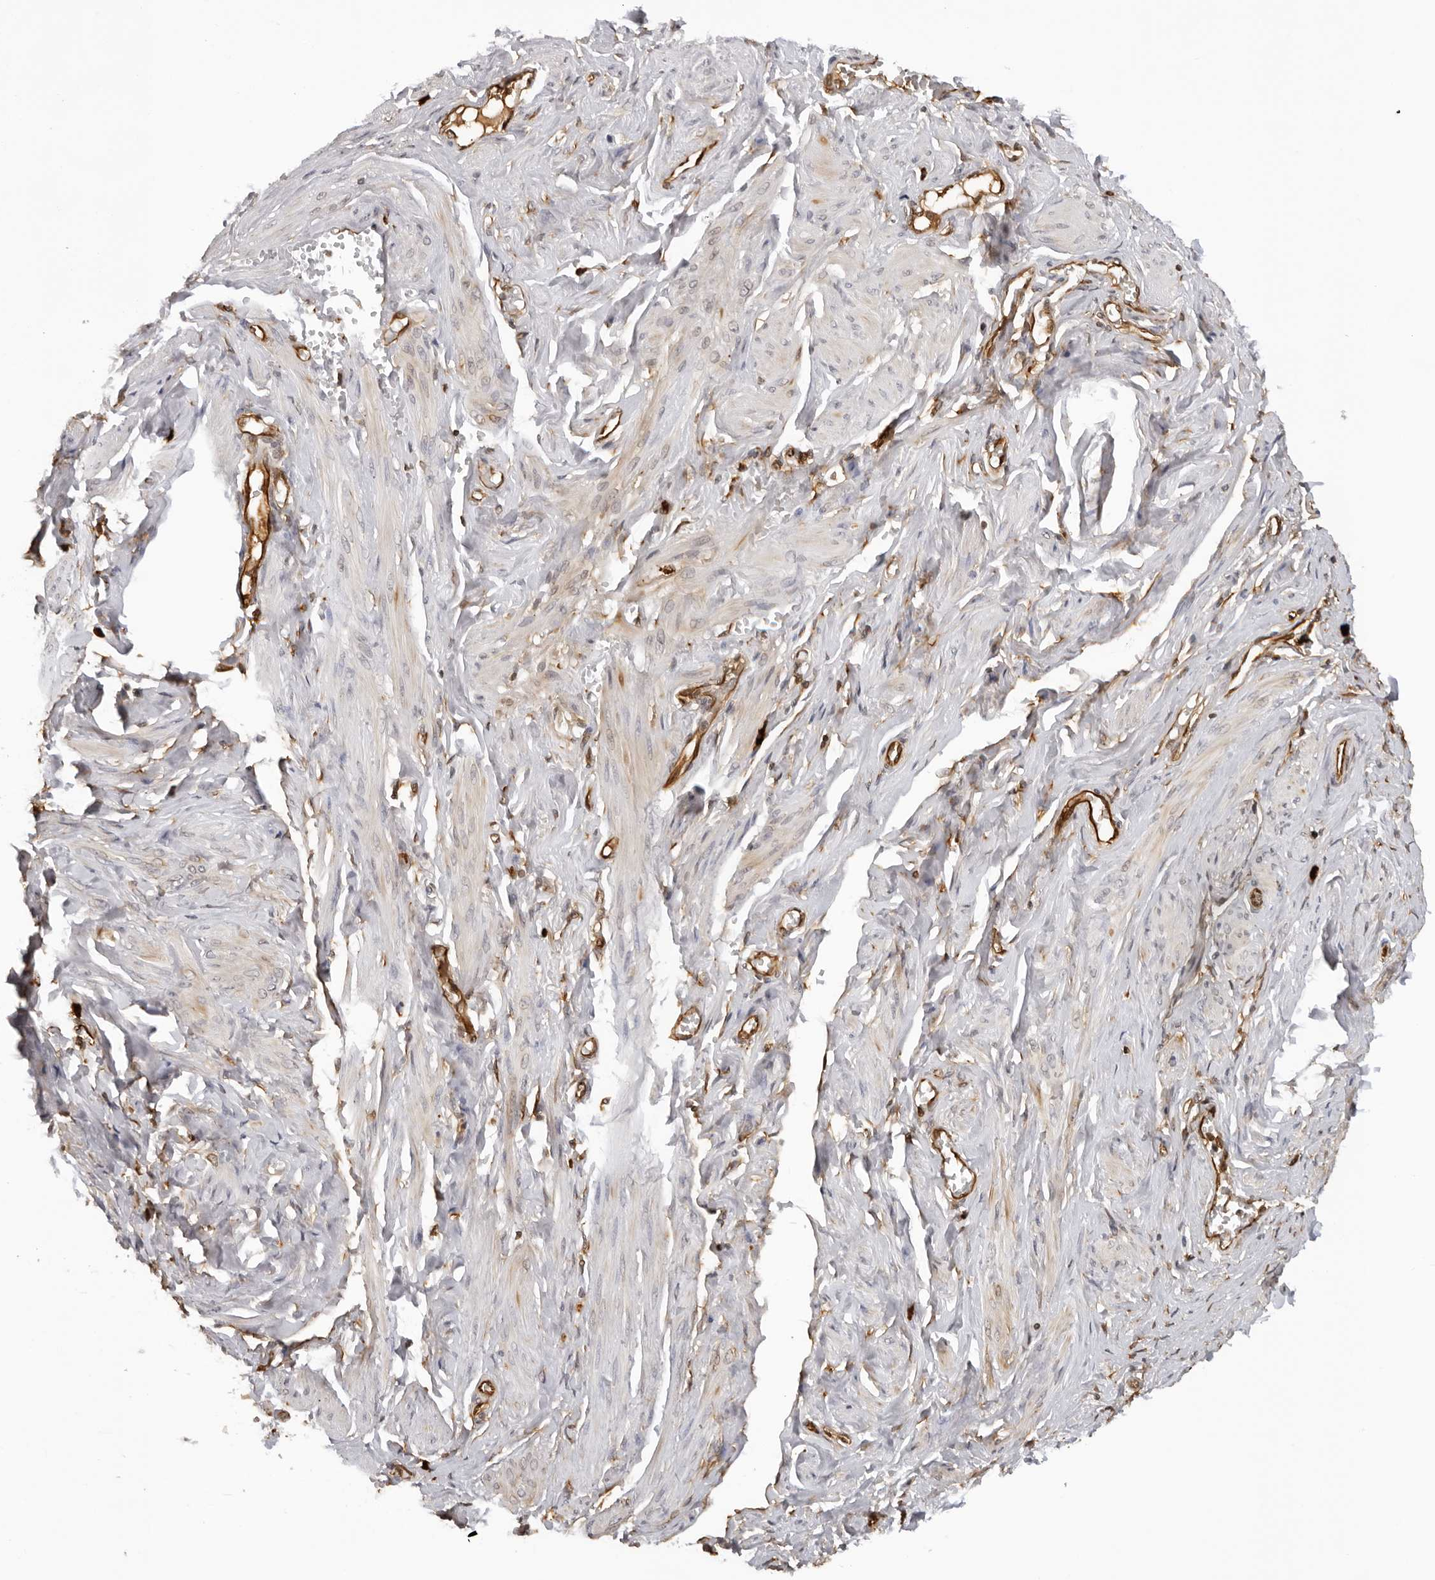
{"staining": {"intensity": "strong", "quantity": ">75%", "location": "cytoplasmic/membranous"}, "tissue": "adipose tissue", "cell_type": "Adipocytes", "image_type": "normal", "snomed": [{"axis": "morphology", "description": "Normal tissue, NOS"}, {"axis": "topography", "description": "Vascular tissue"}, {"axis": "topography", "description": "Fallopian tube"}, {"axis": "topography", "description": "Ovary"}], "caption": "An IHC photomicrograph of unremarkable tissue is shown. Protein staining in brown highlights strong cytoplasmic/membranous positivity in adipose tissue within adipocytes. The protein of interest is shown in brown color, while the nuclei are stained blue.", "gene": "DYNLT5", "patient": {"sex": "female", "age": 67}}